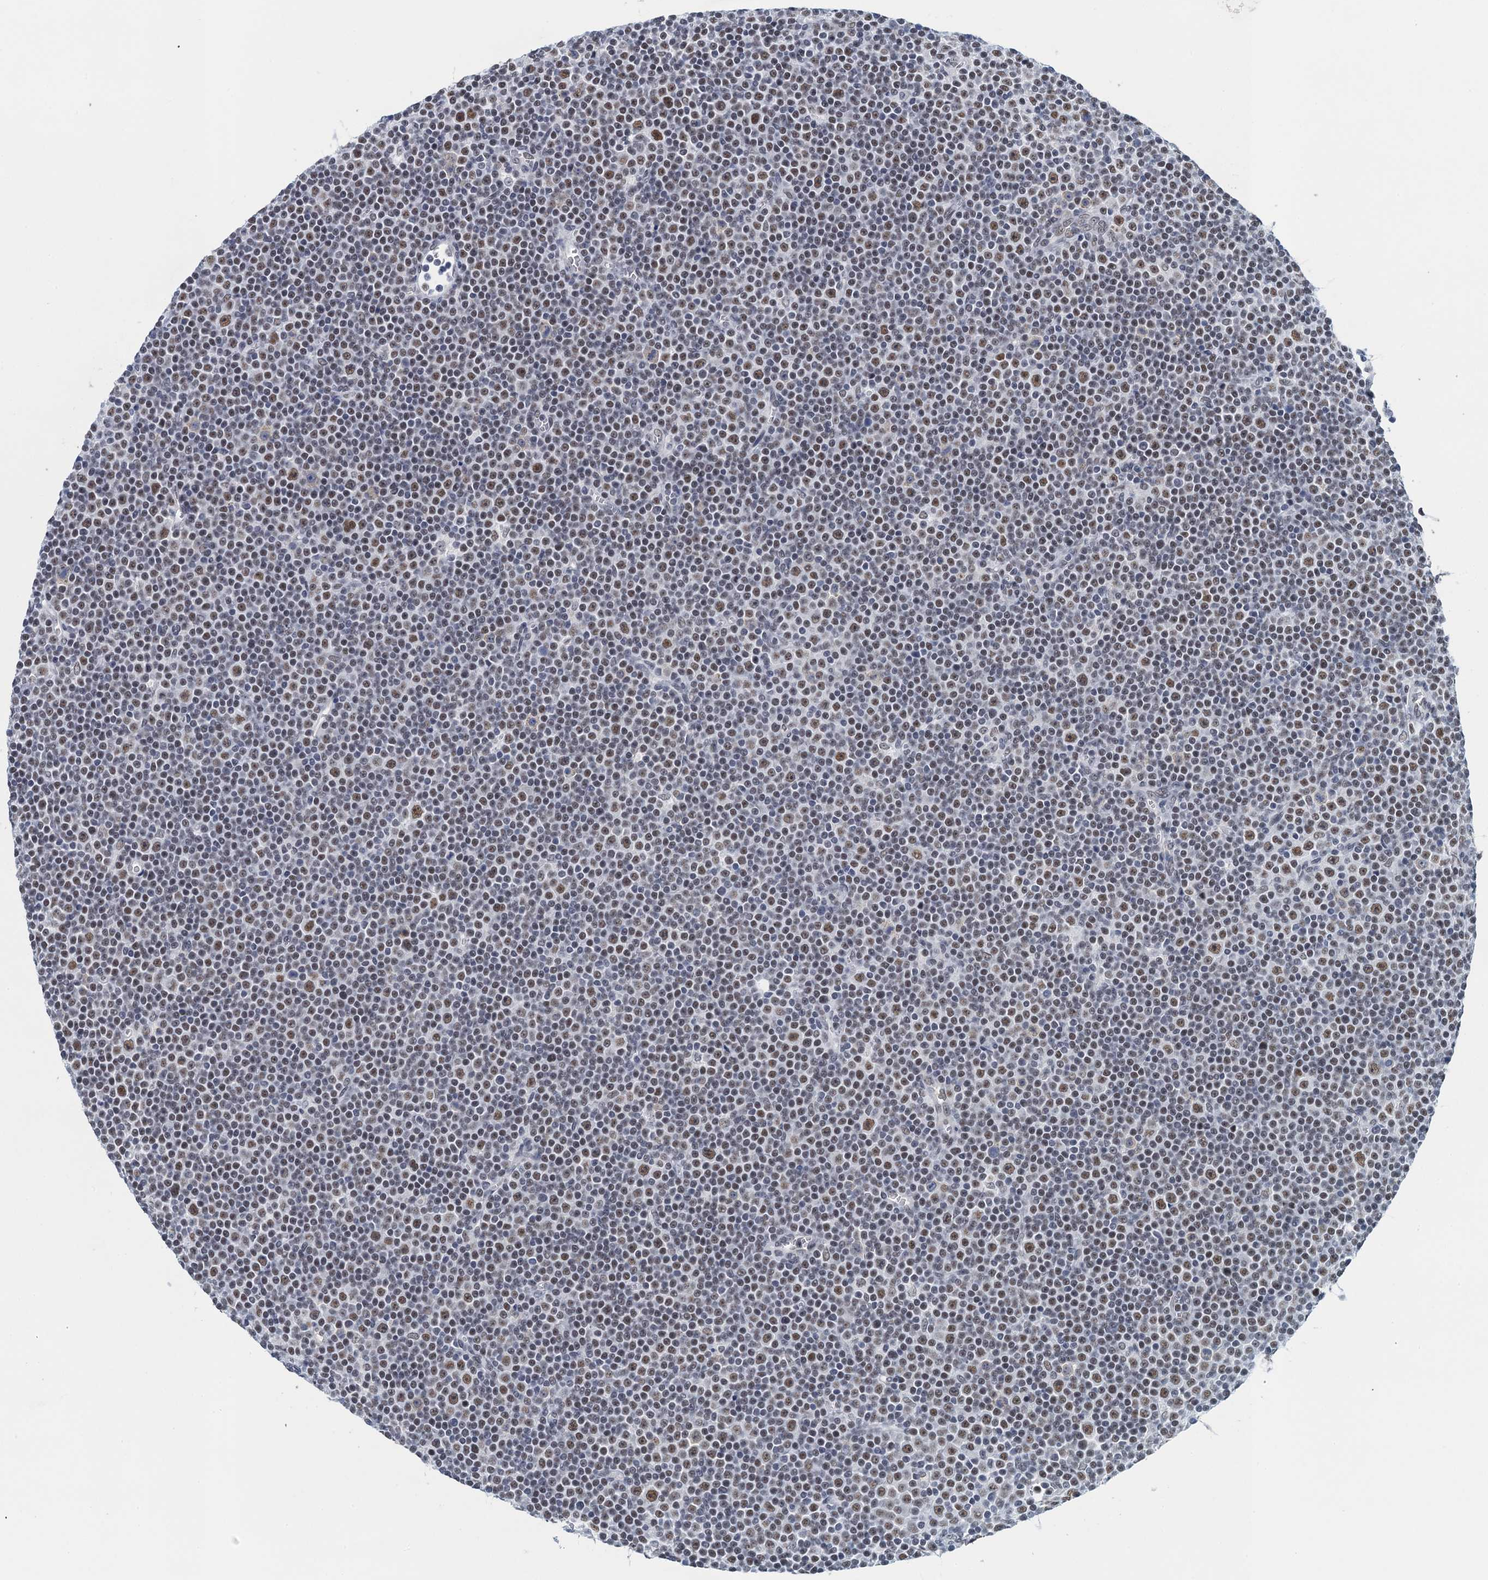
{"staining": {"intensity": "moderate", "quantity": "25%-75%", "location": "nuclear"}, "tissue": "lymphoma", "cell_type": "Tumor cells", "image_type": "cancer", "snomed": [{"axis": "morphology", "description": "Malignant lymphoma, non-Hodgkin's type, Low grade"}, {"axis": "topography", "description": "Lymph node"}], "caption": "Immunohistochemical staining of low-grade malignant lymphoma, non-Hodgkin's type reveals medium levels of moderate nuclear protein positivity in about 25%-75% of tumor cells.", "gene": "EPS8L1", "patient": {"sex": "female", "age": 67}}